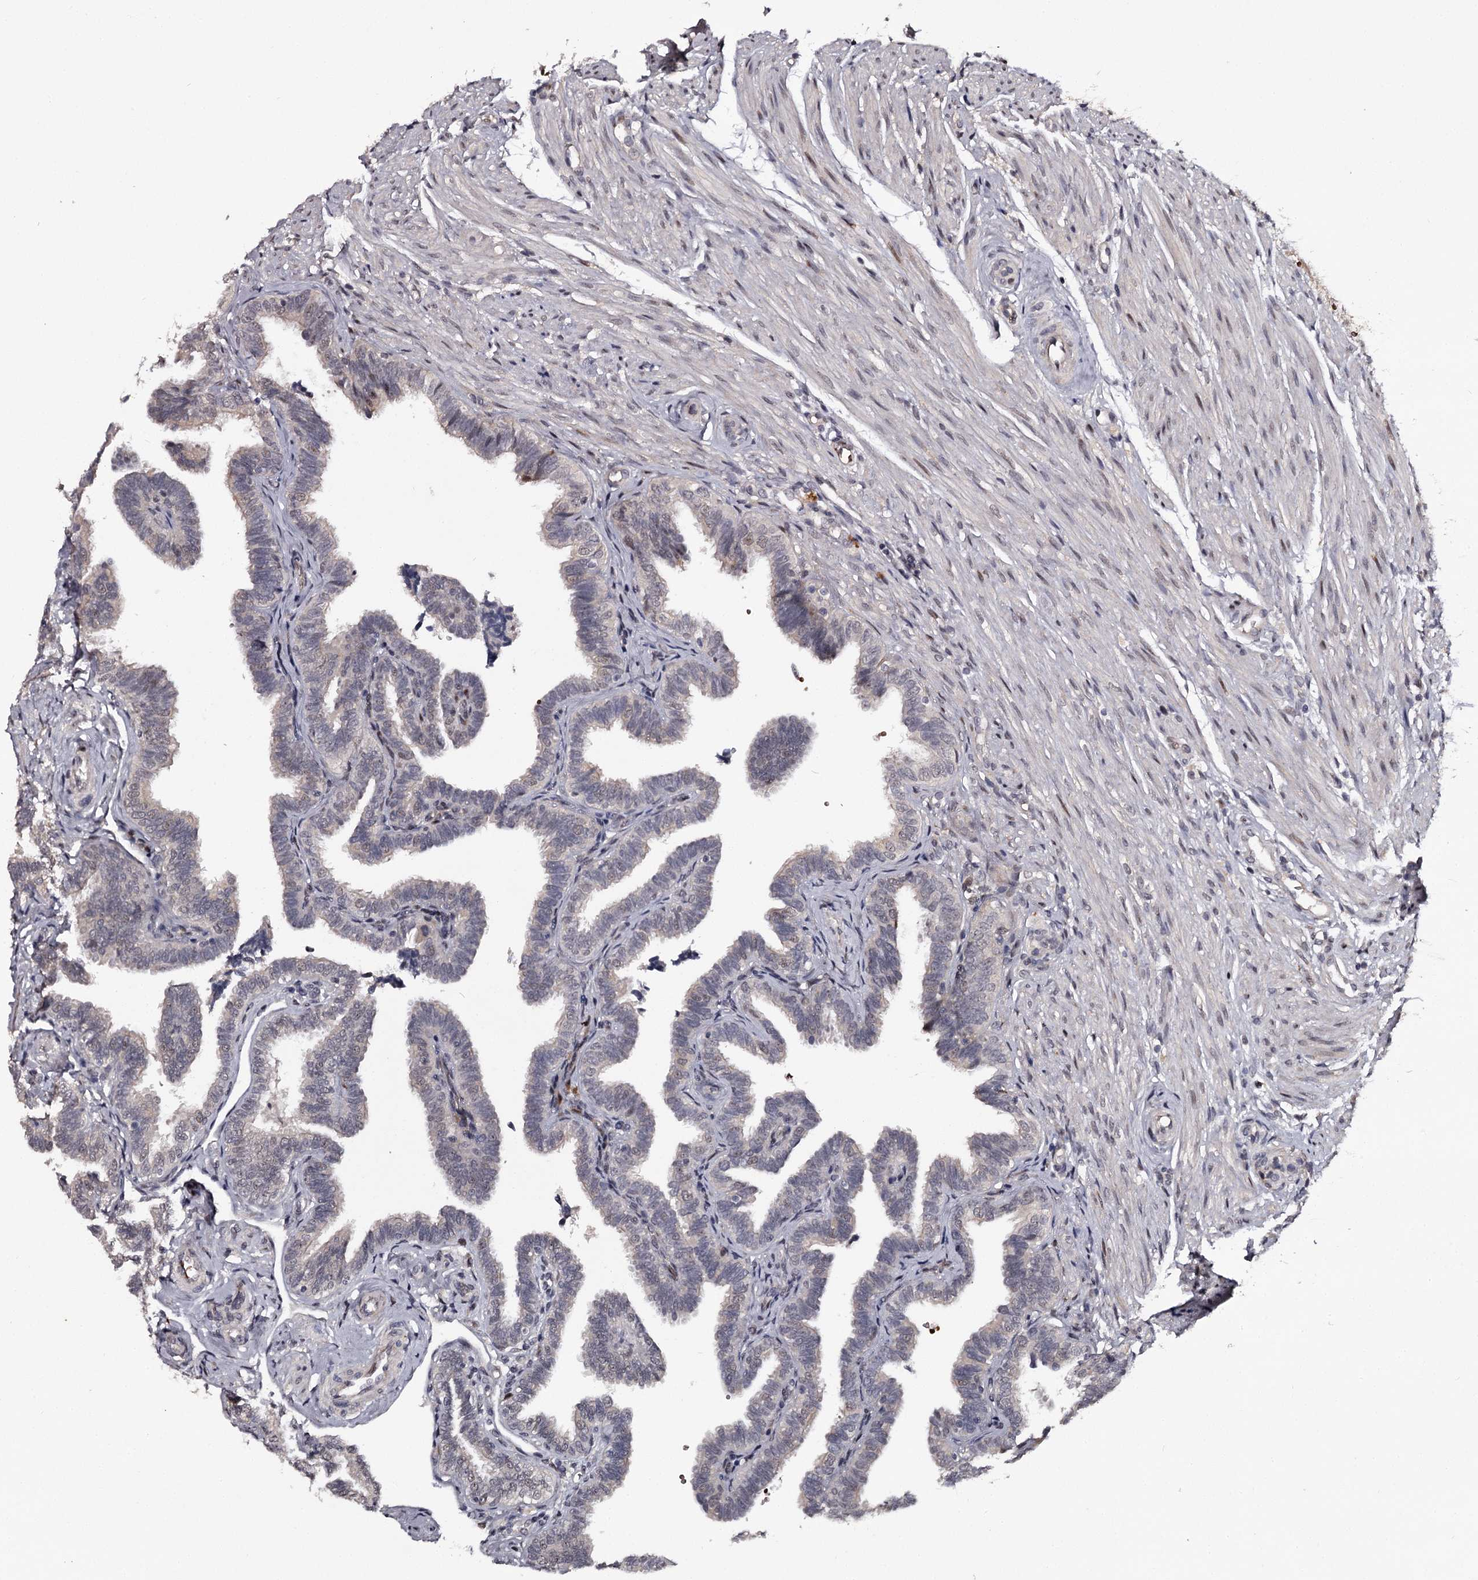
{"staining": {"intensity": "weak", "quantity": "<25%", "location": "nuclear"}, "tissue": "fallopian tube", "cell_type": "Glandular cells", "image_type": "normal", "snomed": [{"axis": "morphology", "description": "Normal tissue, NOS"}, {"axis": "topography", "description": "Fallopian tube"}], "caption": "Benign fallopian tube was stained to show a protein in brown. There is no significant expression in glandular cells. (Immunohistochemistry (ihc), brightfield microscopy, high magnification).", "gene": "RNF44", "patient": {"sex": "female", "age": 39}}